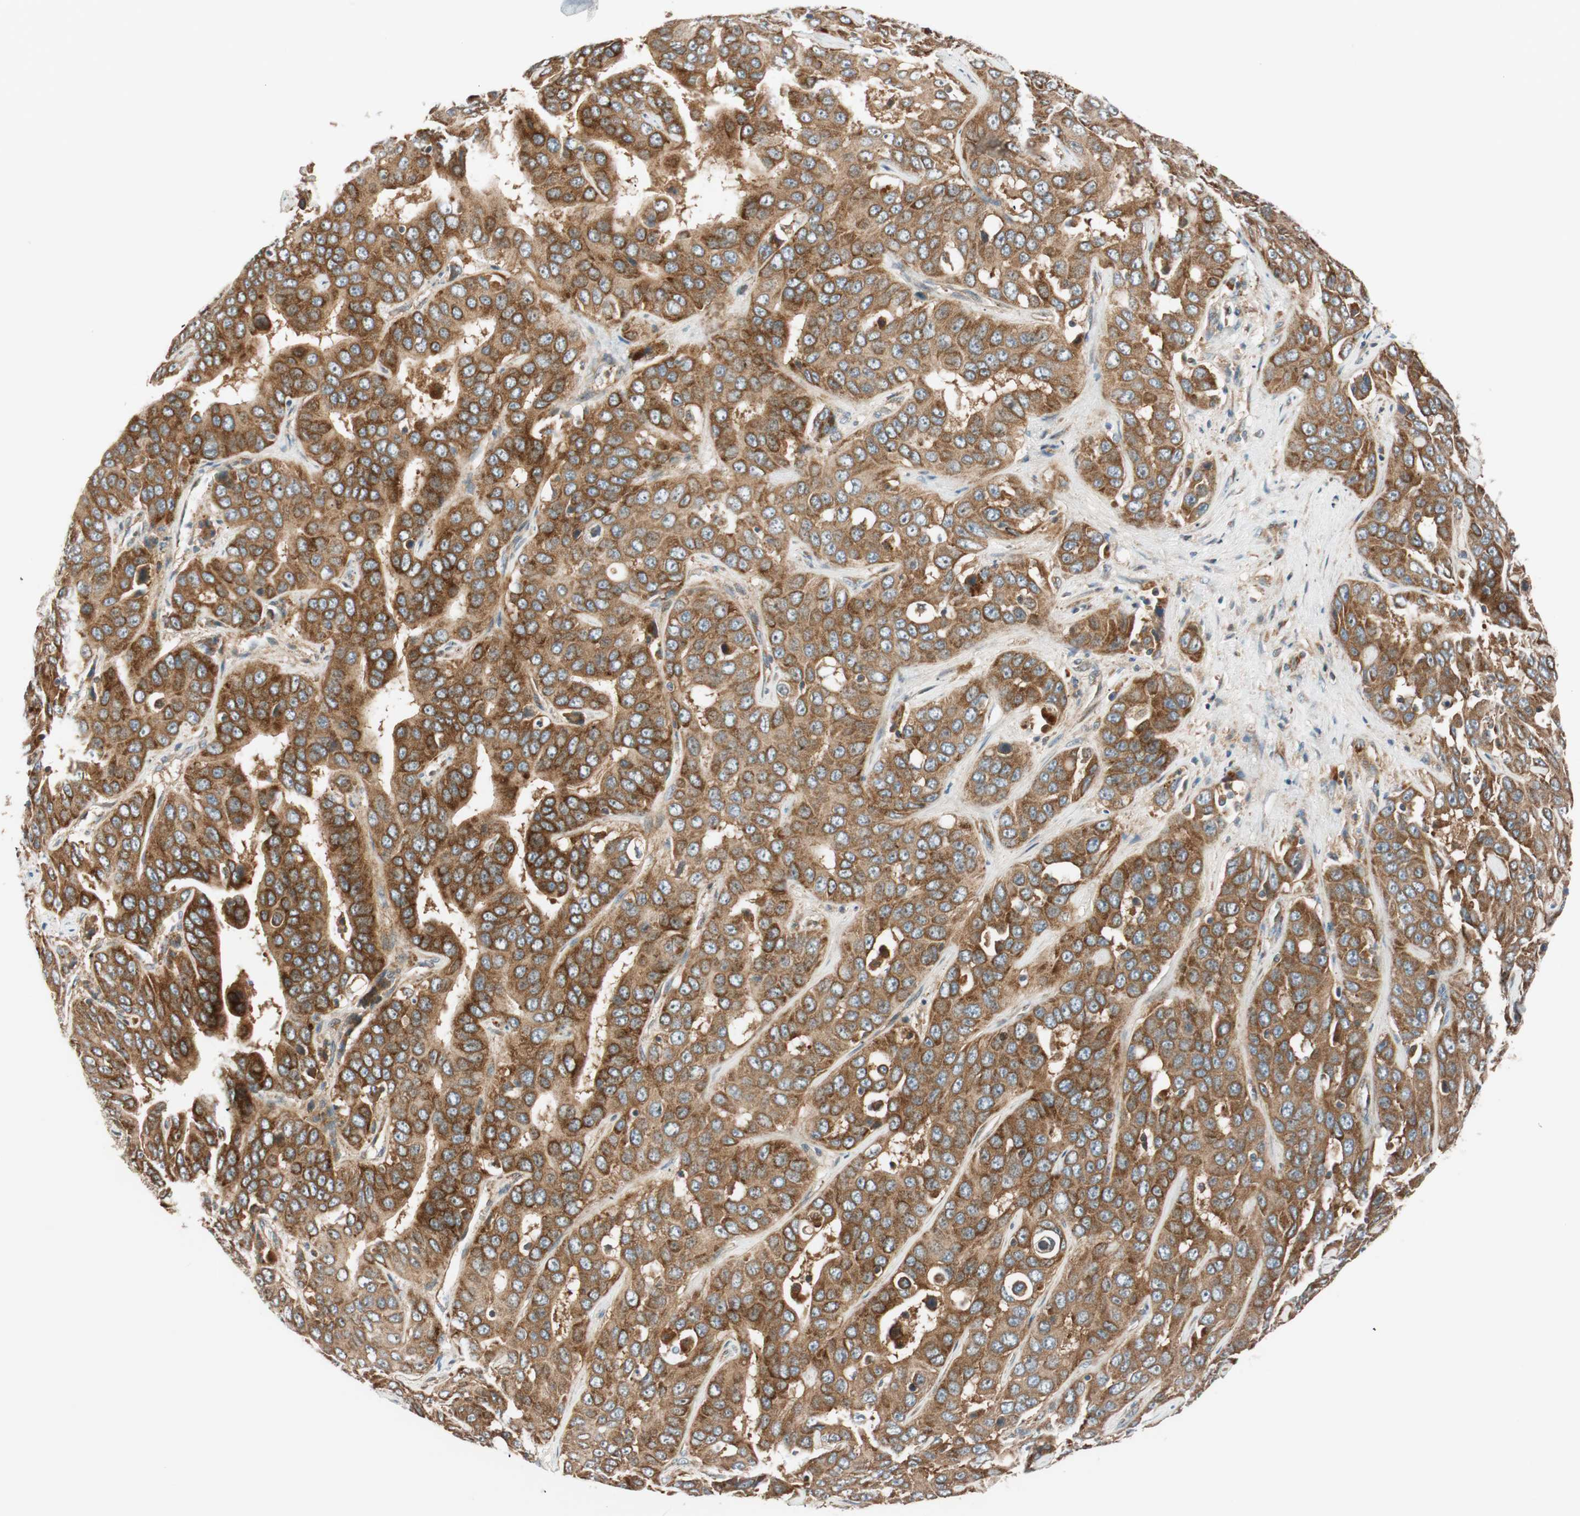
{"staining": {"intensity": "strong", "quantity": ">75%", "location": "cytoplasmic/membranous"}, "tissue": "liver cancer", "cell_type": "Tumor cells", "image_type": "cancer", "snomed": [{"axis": "morphology", "description": "Cholangiocarcinoma"}, {"axis": "topography", "description": "Liver"}], "caption": "Immunohistochemistry (IHC) histopathology image of human liver cancer stained for a protein (brown), which exhibits high levels of strong cytoplasmic/membranous positivity in approximately >75% of tumor cells.", "gene": "ABI1", "patient": {"sex": "female", "age": 52}}